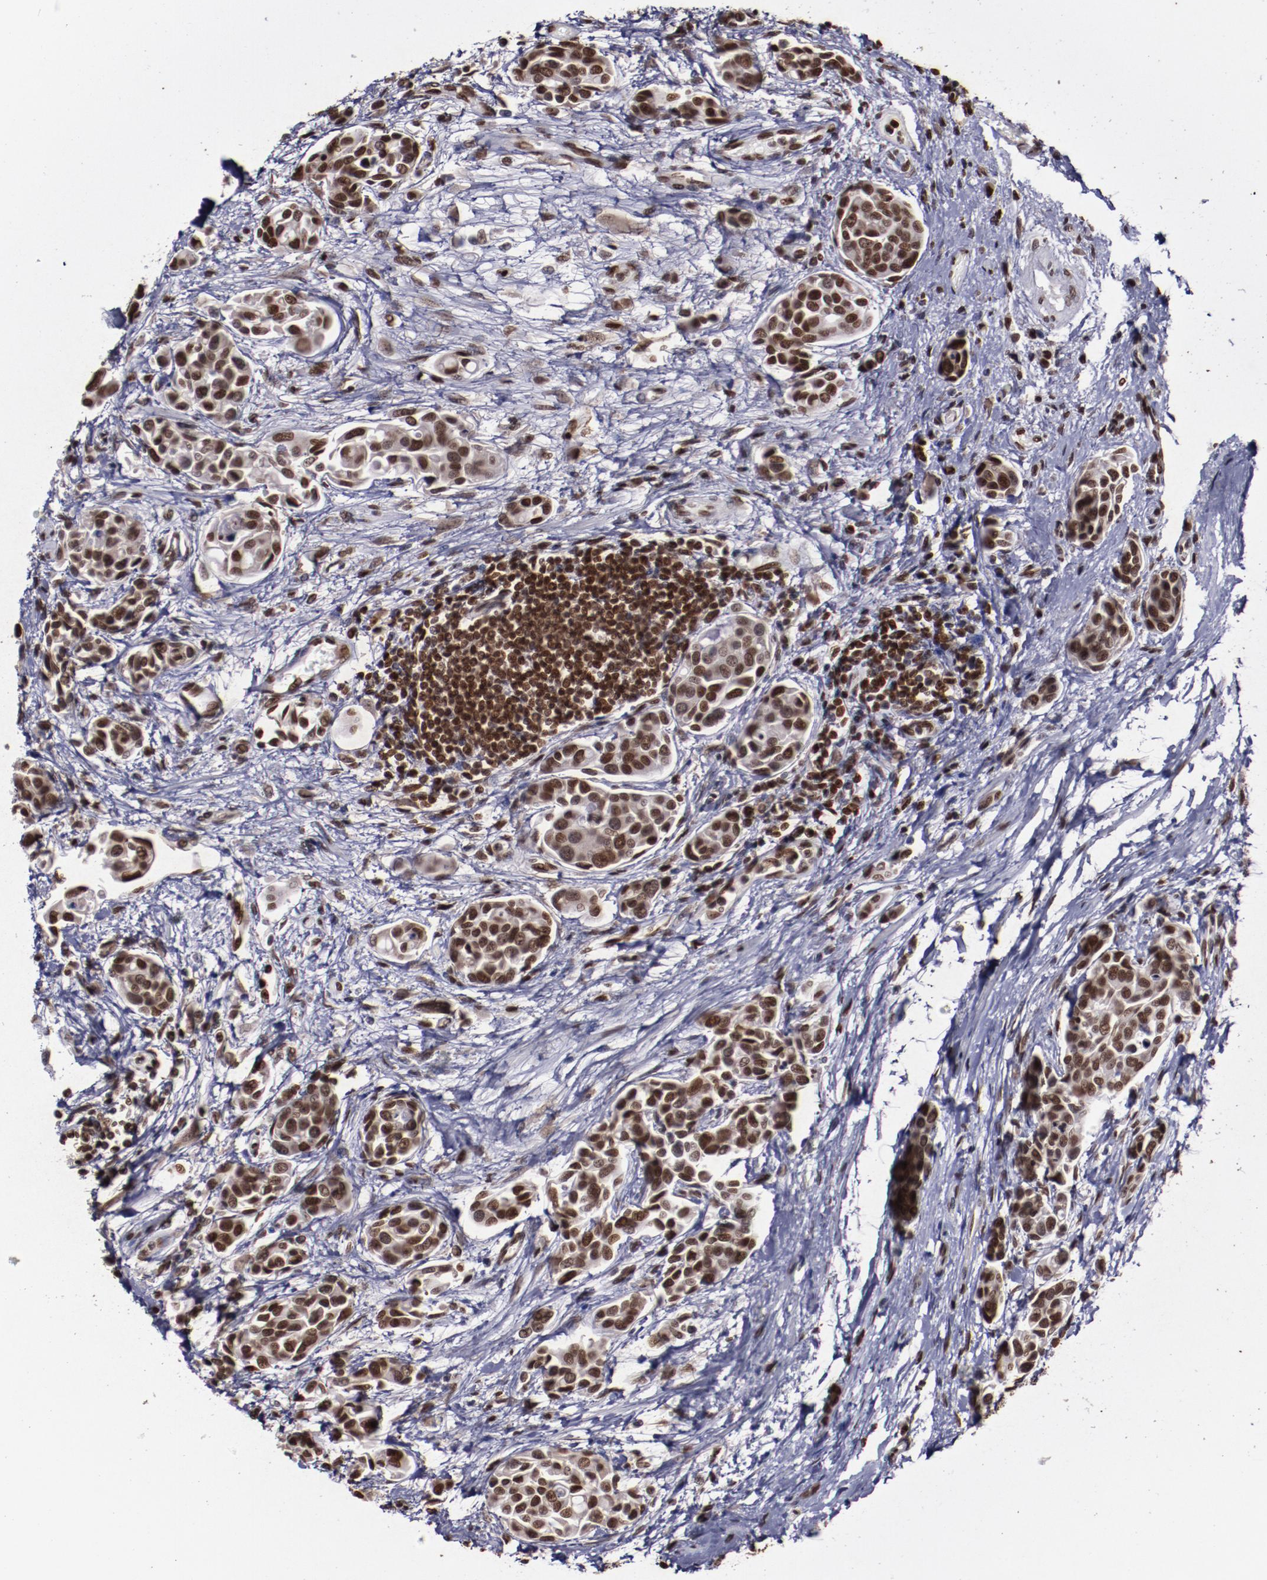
{"staining": {"intensity": "strong", "quantity": ">75%", "location": "nuclear"}, "tissue": "urothelial cancer", "cell_type": "Tumor cells", "image_type": "cancer", "snomed": [{"axis": "morphology", "description": "Urothelial carcinoma, High grade"}, {"axis": "topography", "description": "Urinary bladder"}], "caption": "Immunohistochemical staining of human urothelial cancer reveals high levels of strong nuclear protein staining in about >75% of tumor cells.", "gene": "APEX1", "patient": {"sex": "male", "age": 78}}